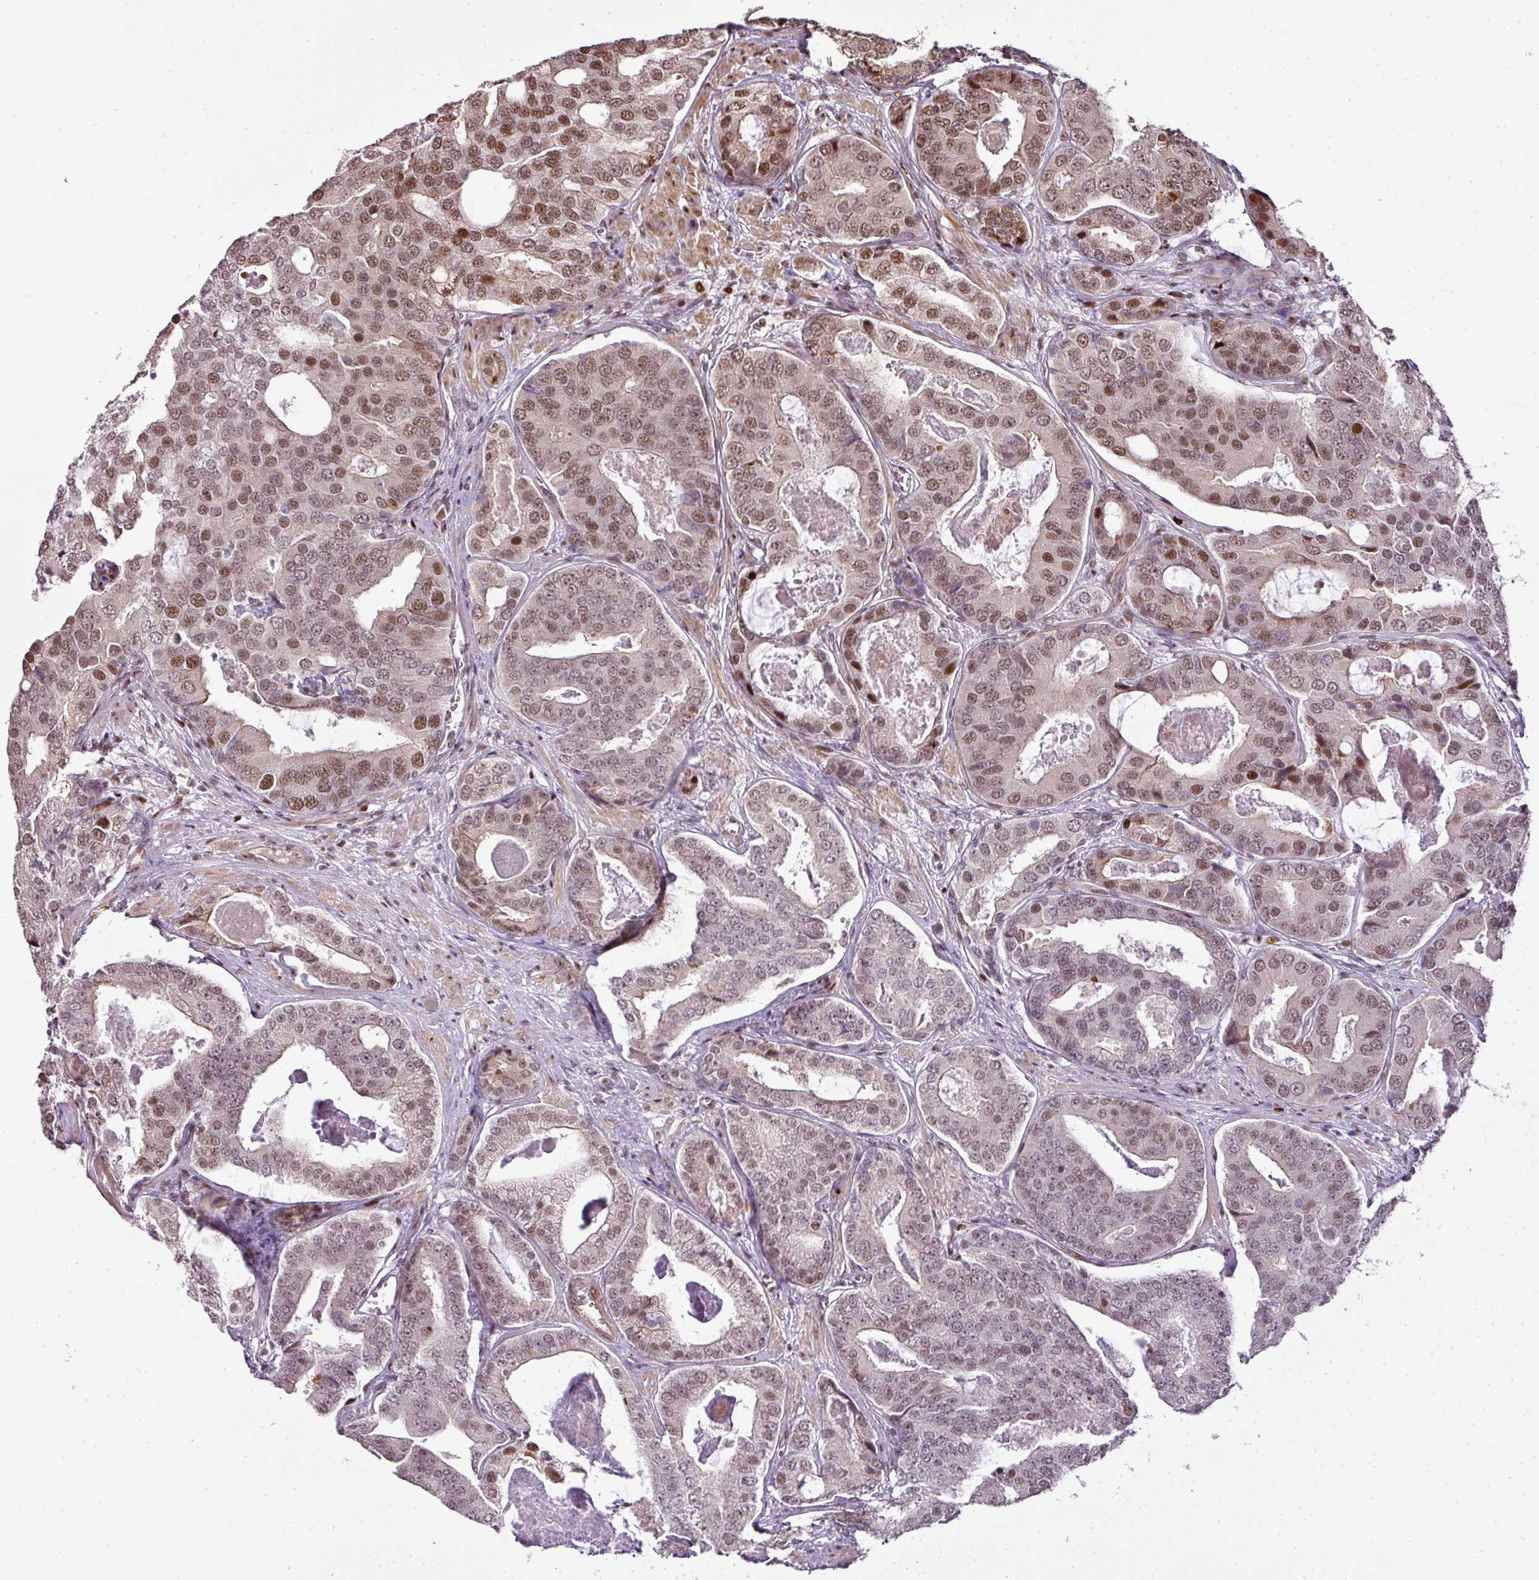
{"staining": {"intensity": "moderate", "quantity": ">75%", "location": "nuclear"}, "tissue": "prostate cancer", "cell_type": "Tumor cells", "image_type": "cancer", "snomed": [{"axis": "morphology", "description": "Adenocarcinoma, High grade"}, {"axis": "topography", "description": "Prostate"}], "caption": "A brown stain shows moderate nuclear positivity of a protein in human prostate cancer tumor cells. Nuclei are stained in blue.", "gene": "MYSM1", "patient": {"sex": "male", "age": 71}}